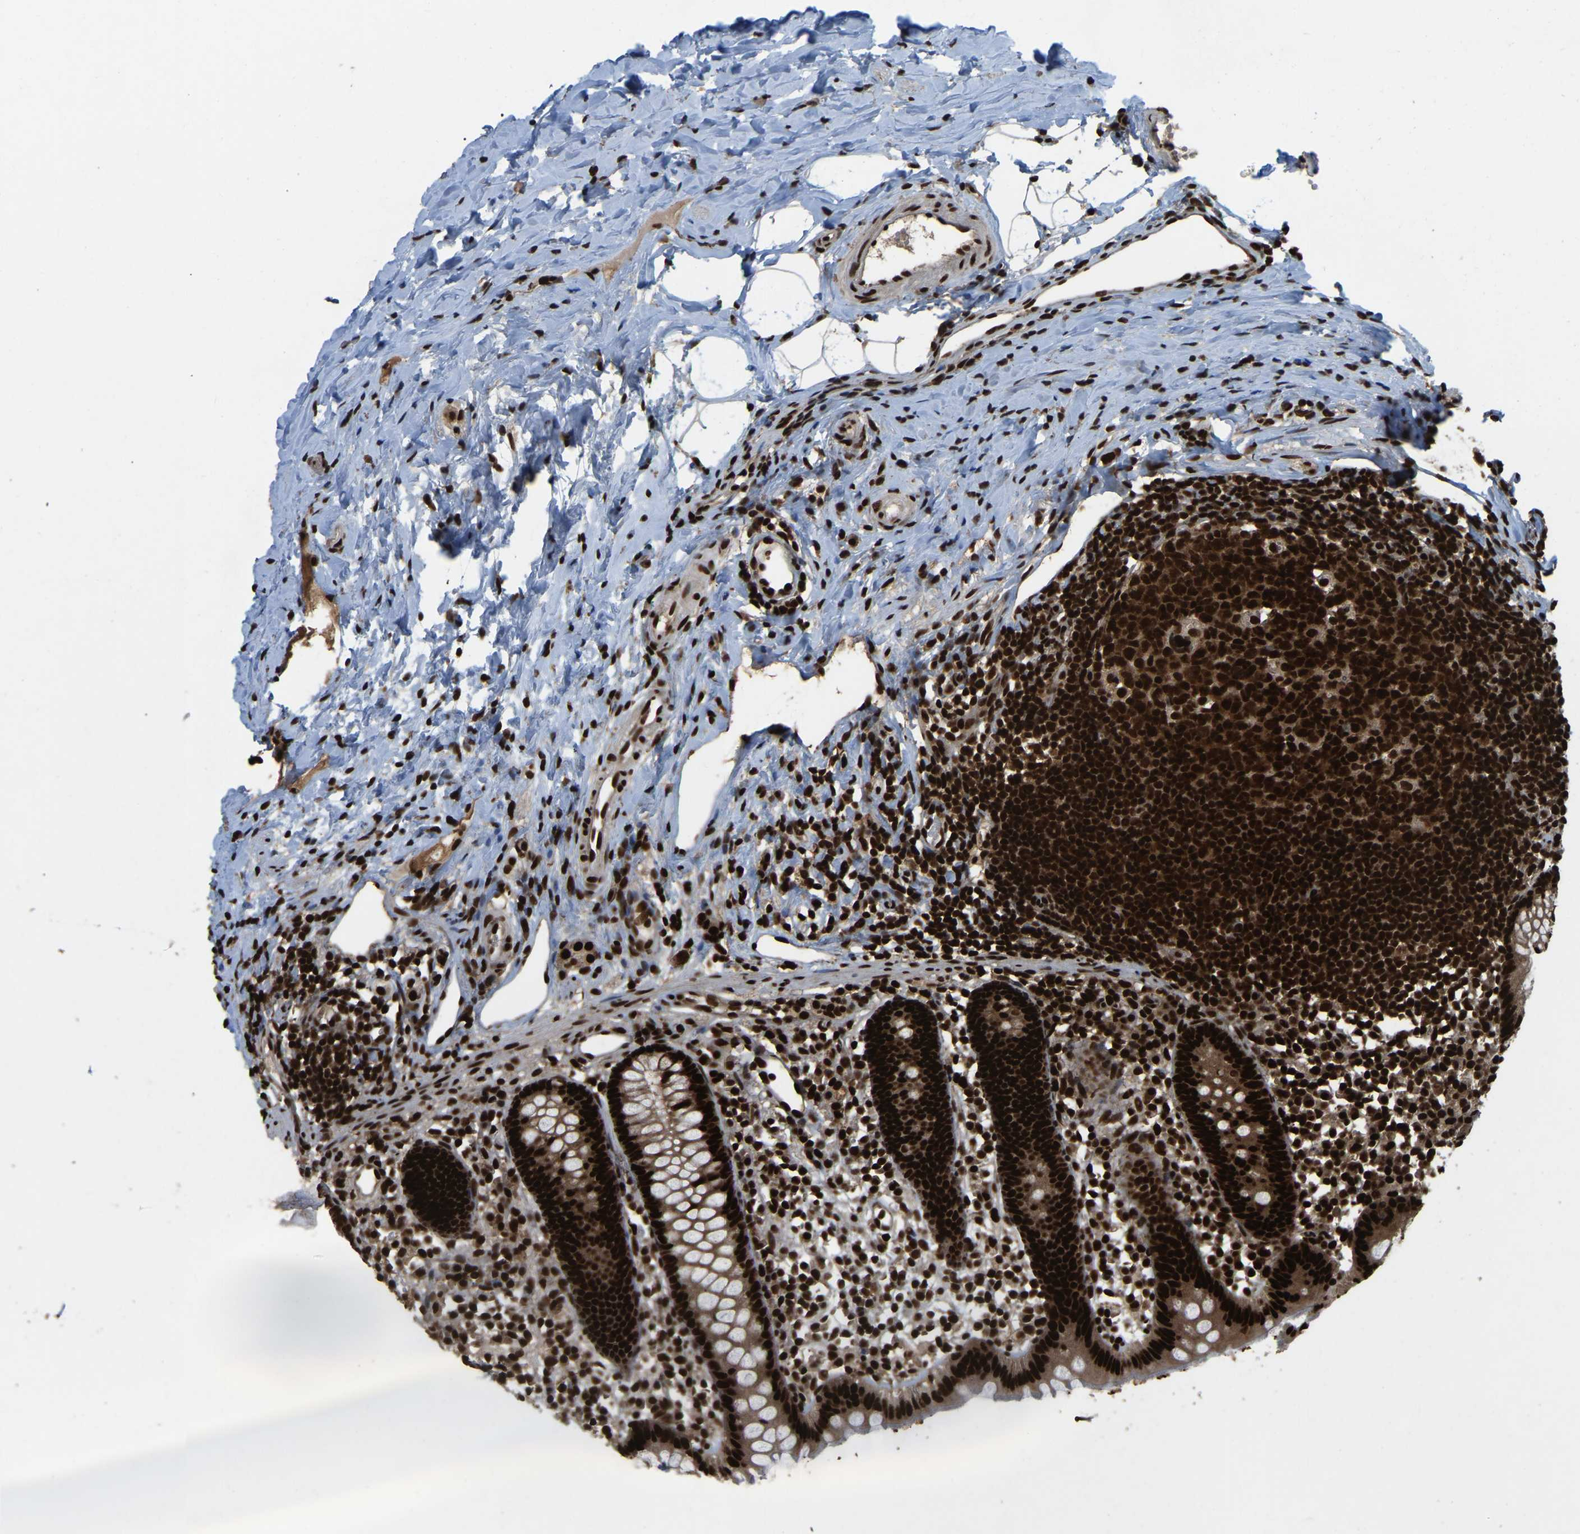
{"staining": {"intensity": "strong", "quantity": ">75%", "location": "cytoplasmic/membranous,nuclear"}, "tissue": "appendix", "cell_type": "Glandular cells", "image_type": "normal", "snomed": [{"axis": "morphology", "description": "Normal tissue, NOS"}, {"axis": "topography", "description": "Appendix"}], "caption": "Immunohistochemistry (DAB) staining of normal appendix demonstrates strong cytoplasmic/membranous,nuclear protein expression in about >75% of glandular cells.", "gene": "TBL1XR1", "patient": {"sex": "female", "age": 20}}